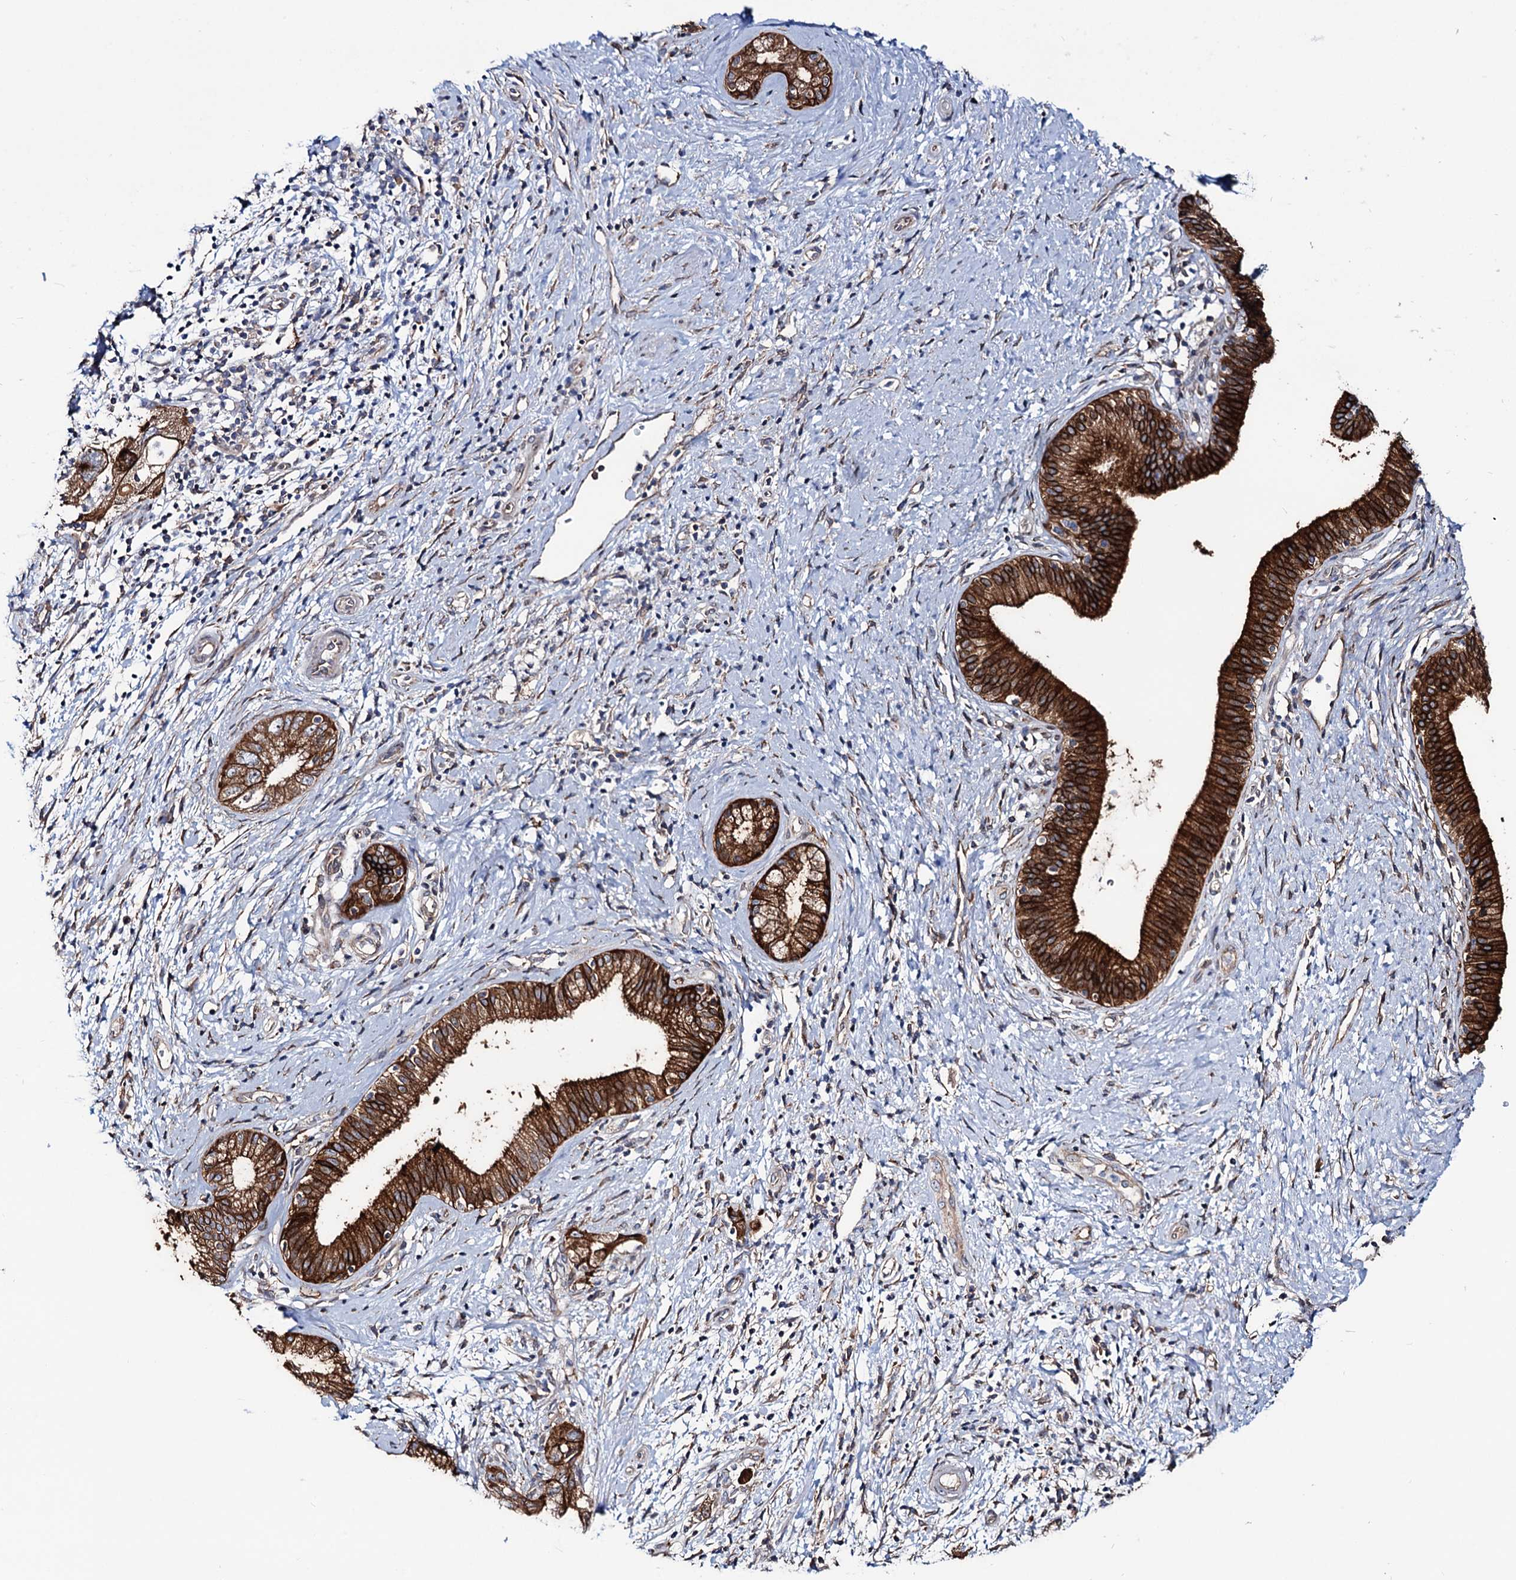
{"staining": {"intensity": "strong", "quantity": ">75%", "location": "cytoplasmic/membranous"}, "tissue": "pancreatic cancer", "cell_type": "Tumor cells", "image_type": "cancer", "snomed": [{"axis": "morphology", "description": "Adenocarcinoma, NOS"}, {"axis": "topography", "description": "Pancreas"}], "caption": "Immunohistochemical staining of pancreatic adenocarcinoma demonstrates high levels of strong cytoplasmic/membranous expression in about >75% of tumor cells.", "gene": "PTDSS2", "patient": {"sex": "female", "age": 73}}